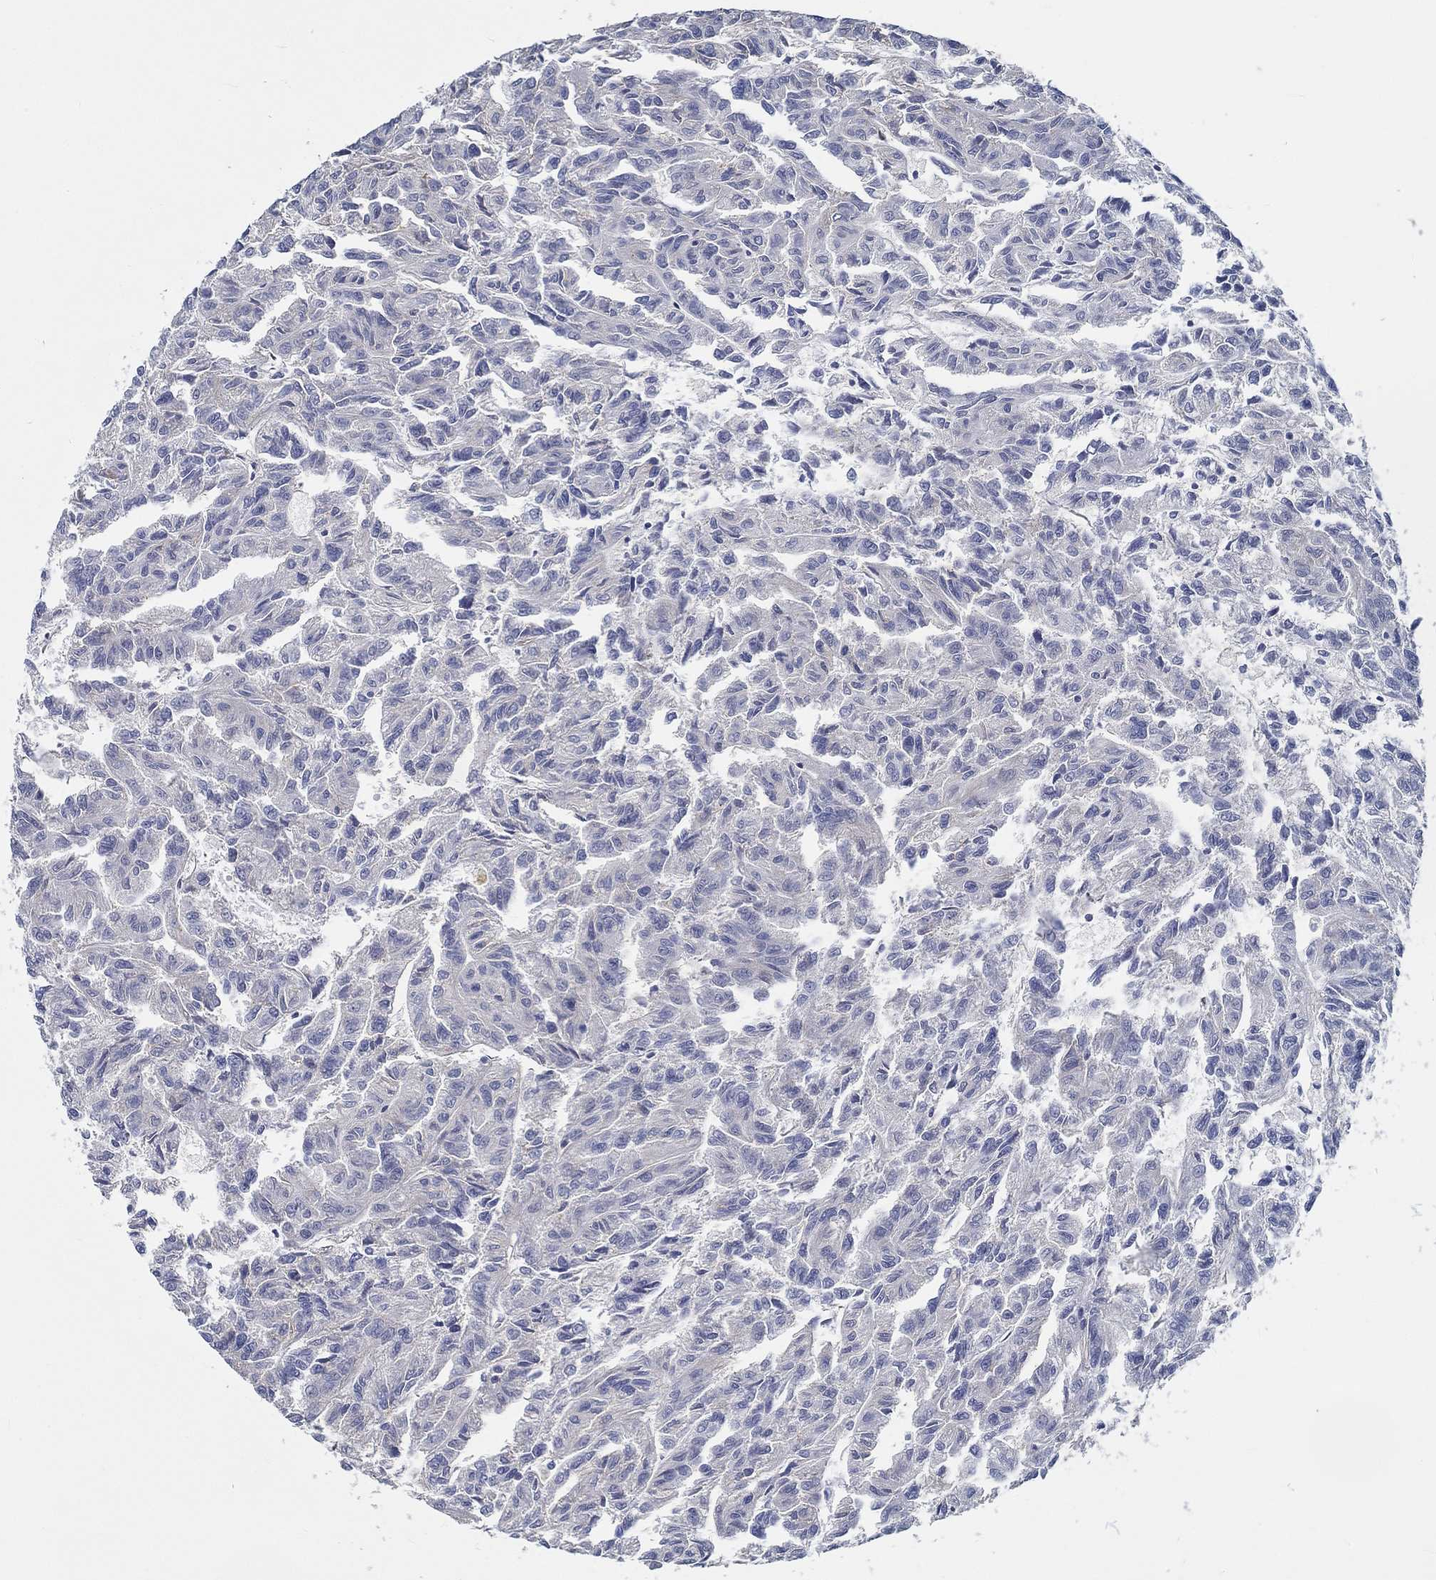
{"staining": {"intensity": "negative", "quantity": "none", "location": "none"}, "tissue": "renal cancer", "cell_type": "Tumor cells", "image_type": "cancer", "snomed": [{"axis": "morphology", "description": "Adenocarcinoma, NOS"}, {"axis": "topography", "description": "Kidney"}], "caption": "Tumor cells show no significant positivity in renal adenocarcinoma. (DAB (3,3'-diaminobenzidine) immunohistochemistry, high magnification).", "gene": "MYBPC1", "patient": {"sex": "male", "age": 79}}